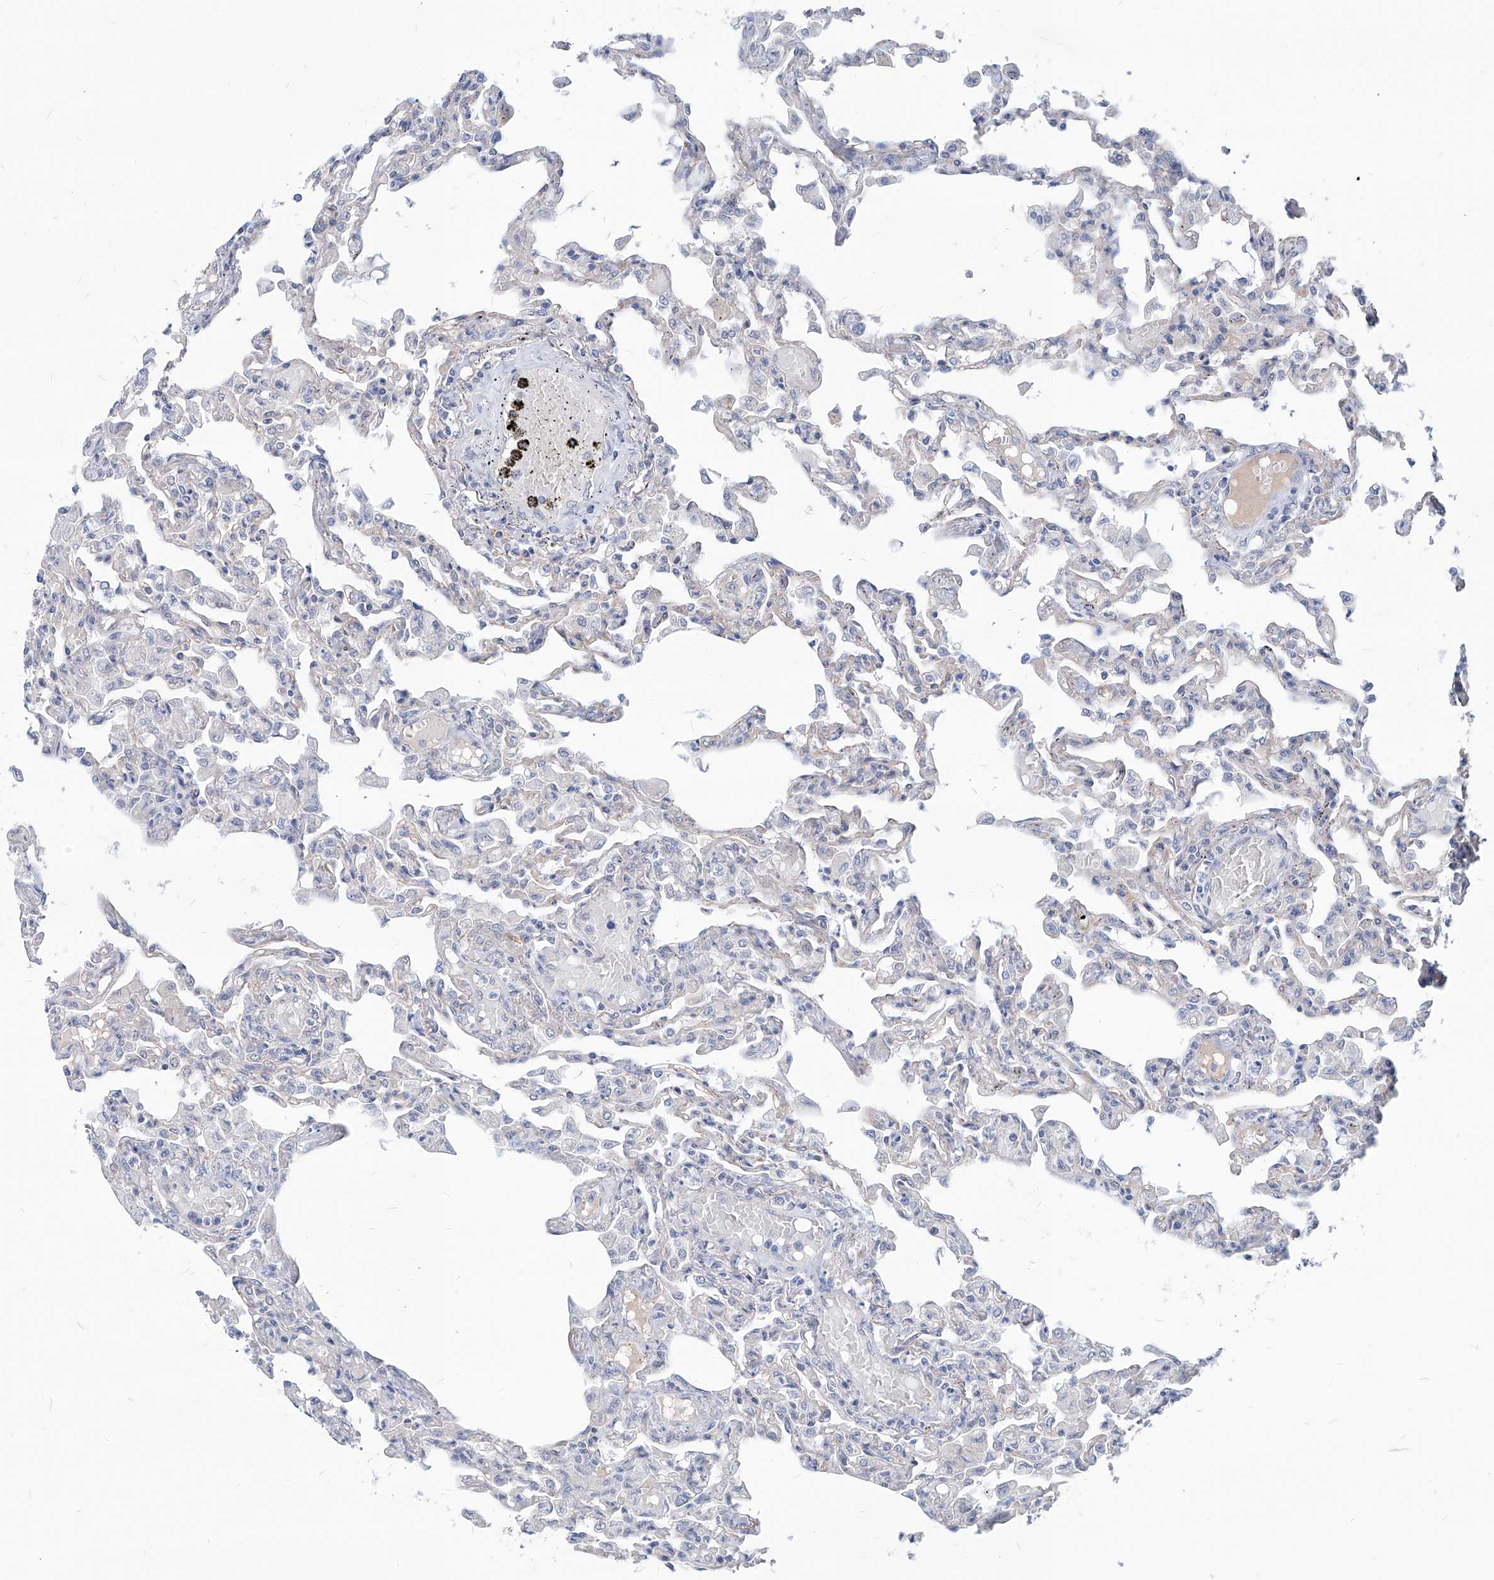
{"staining": {"intensity": "negative", "quantity": "none", "location": "none"}, "tissue": "lung", "cell_type": "Alveolar cells", "image_type": "normal", "snomed": [{"axis": "morphology", "description": "Normal tissue, NOS"}, {"axis": "topography", "description": "Bronchus"}, {"axis": "topography", "description": "Lung"}], "caption": "Alveolar cells show no significant protein expression in unremarkable lung. Nuclei are stained in blue.", "gene": "AKAP10", "patient": {"sex": "female", "age": 49}}